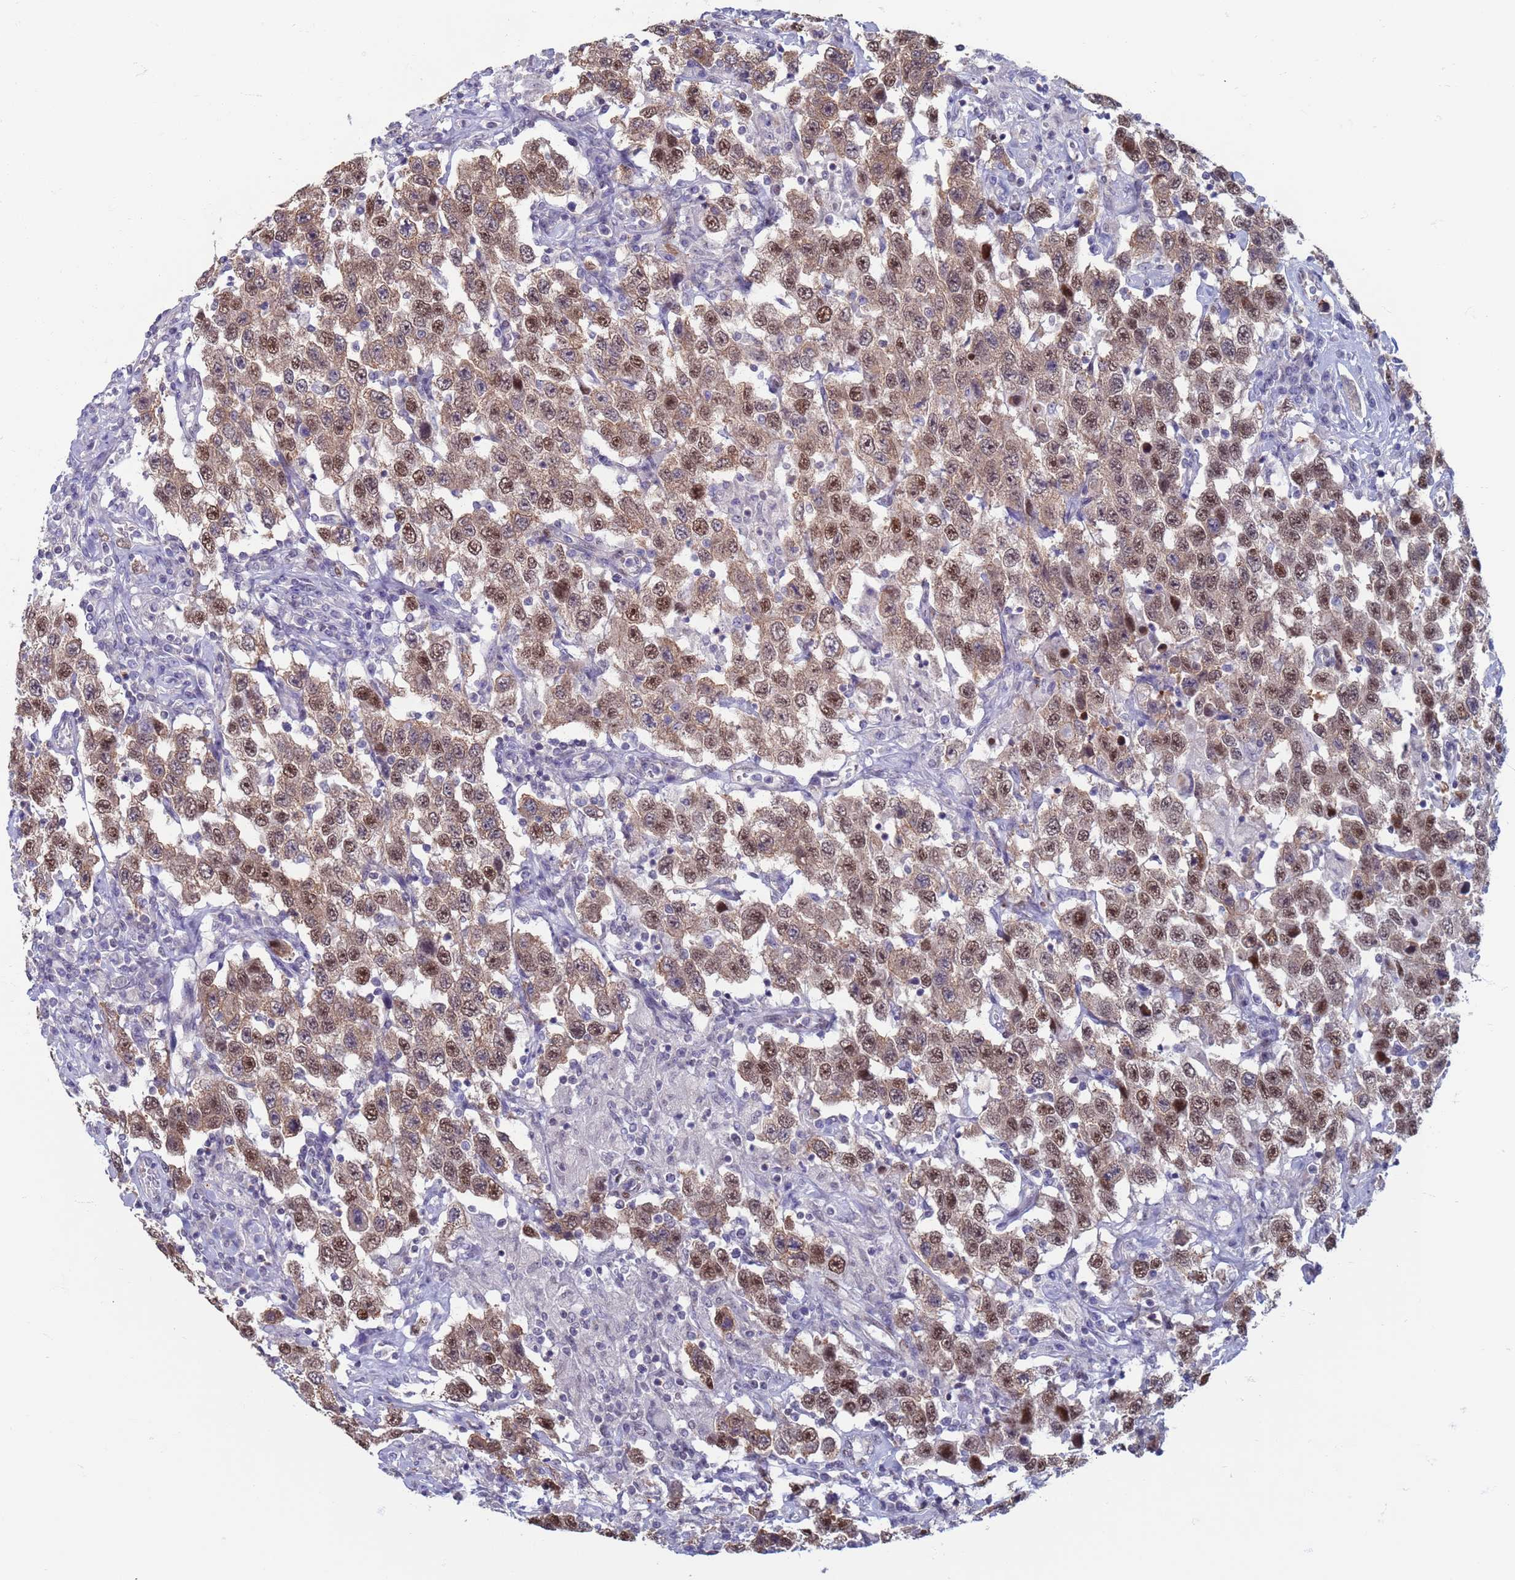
{"staining": {"intensity": "moderate", "quantity": ">75%", "location": "nuclear"}, "tissue": "testis cancer", "cell_type": "Tumor cells", "image_type": "cancer", "snomed": [{"axis": "morphology", "description": "Seminoma, NOS"}, {"axis": "topography", "description": "Testis"}], "caption": "A brown stain labels moderate nuclear expression of a protein in human testis cancer tumor cells.", "gene": "SAE1", "patient": {"sex": "male", "age": 41}}